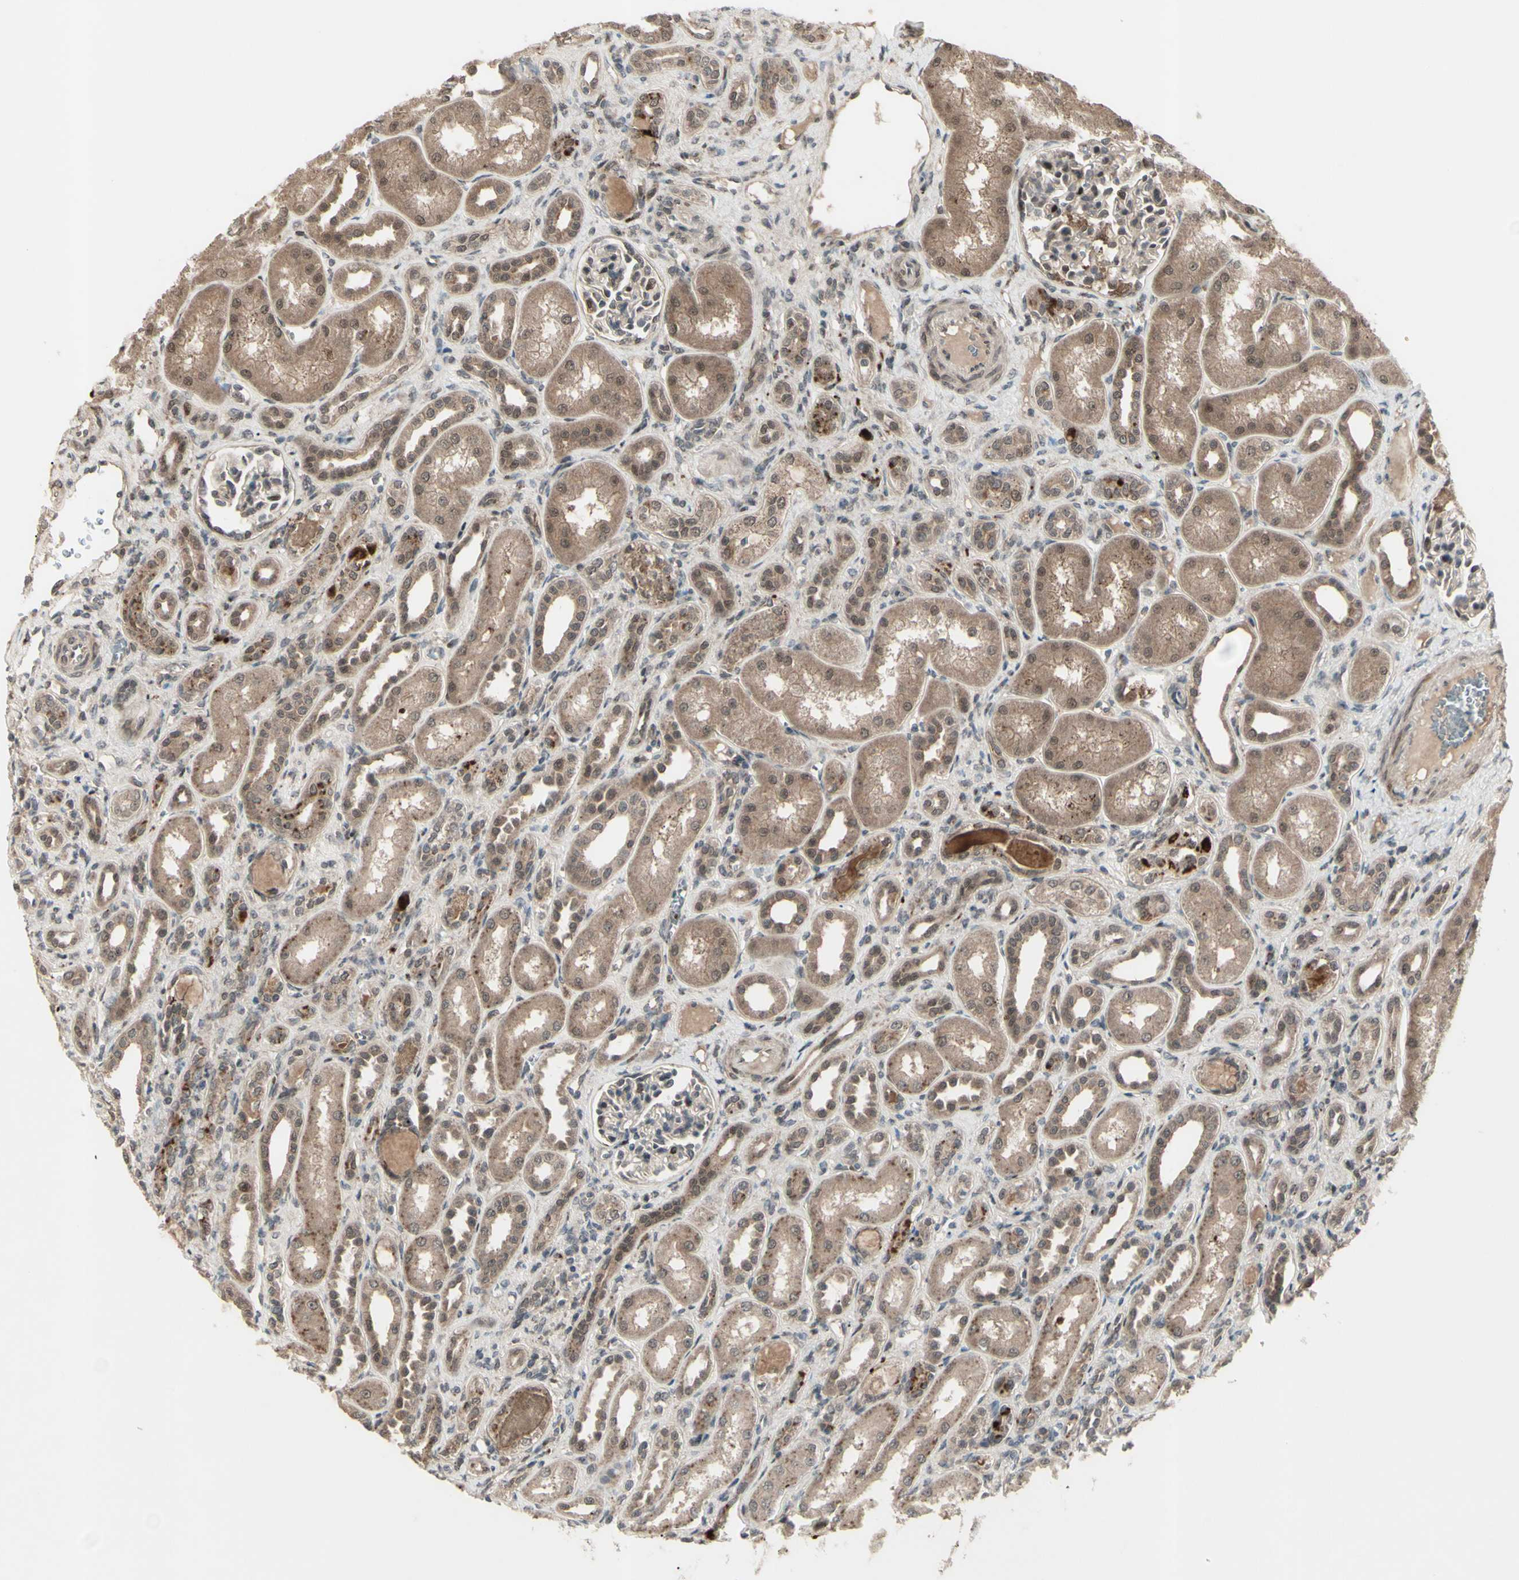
{"staining": {"intensity": "moderate", "quantity": "25%-75%", "location": "cytoplasmic/membranous,nuclear"}, "tissue": "kidney", "cell_type": "Cells in glomeruli", "image_type": "normal", "snomed": [{"axis": "morphology", "description": "Normal tissue, NOS"}, {"axis": "topography", "description": "Kidney"}], "caption": "Cells in glomeruli exhibit moderate cytoplasmic/membranous,nuclear staining in about 25%-75% of cells in unremarkable kidney.", "gene": "MLF2", "patient": {"sex": "male", "age": 7}}